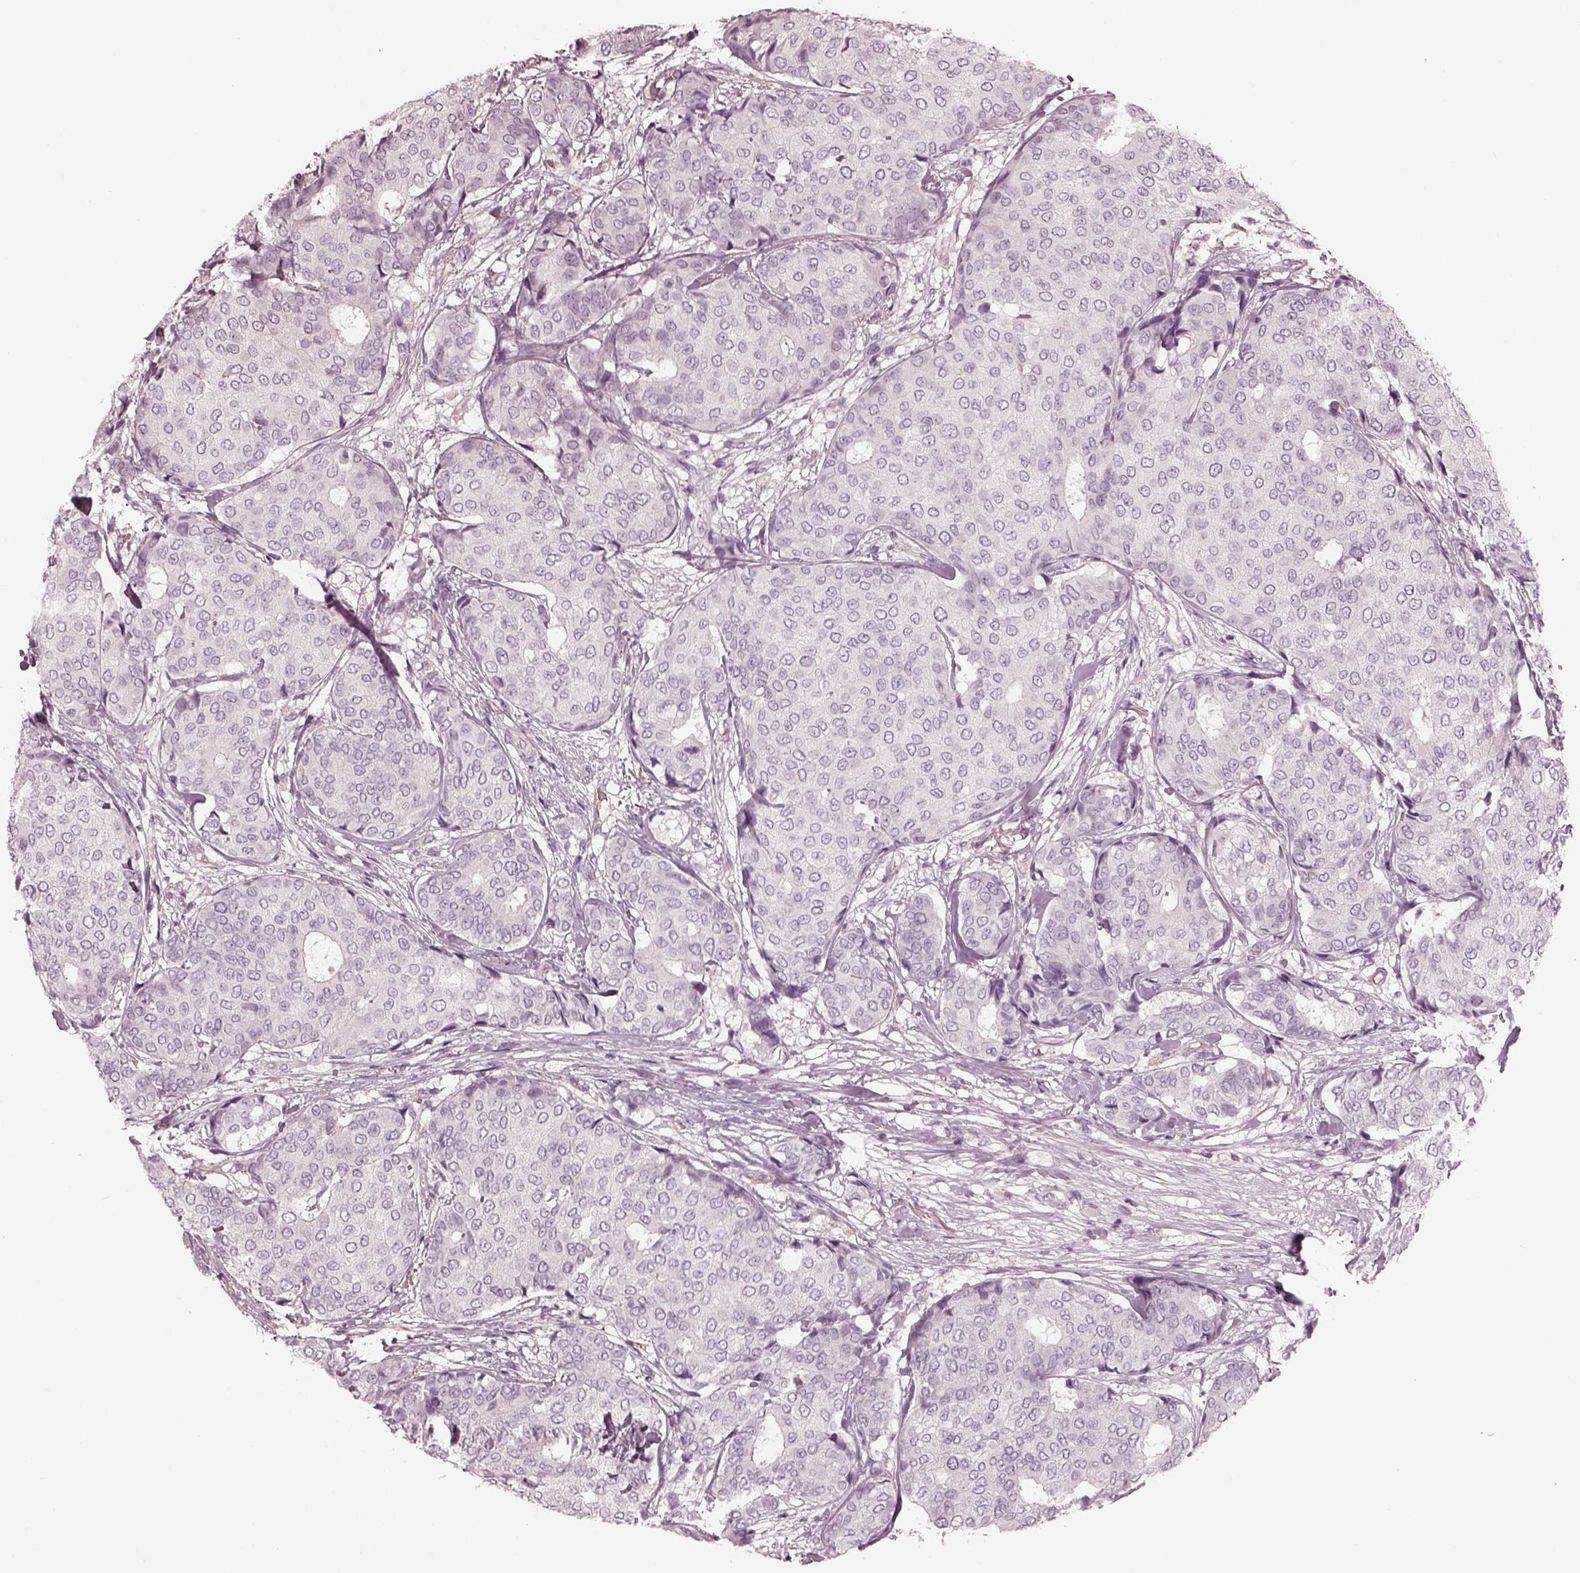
{"staining": {"intensity": "negative", "quantity": "none", "location": "none"}, "tissue": "breast cancer", "cell_type": "Tumor cells", "image_type": "cancer", "snomed": [{"axis": "morphology", "description": "Duct carcinoma"}, {"axis": "topography", "description": "Breast"}], "caption": "Immunohistochemical staining of breast cancer exhibits no significant expression in tumor cells. Nuclei are stained in blue.", "gene": "EIF4E1B", "patient": {"sex": "female", "age": 75}}